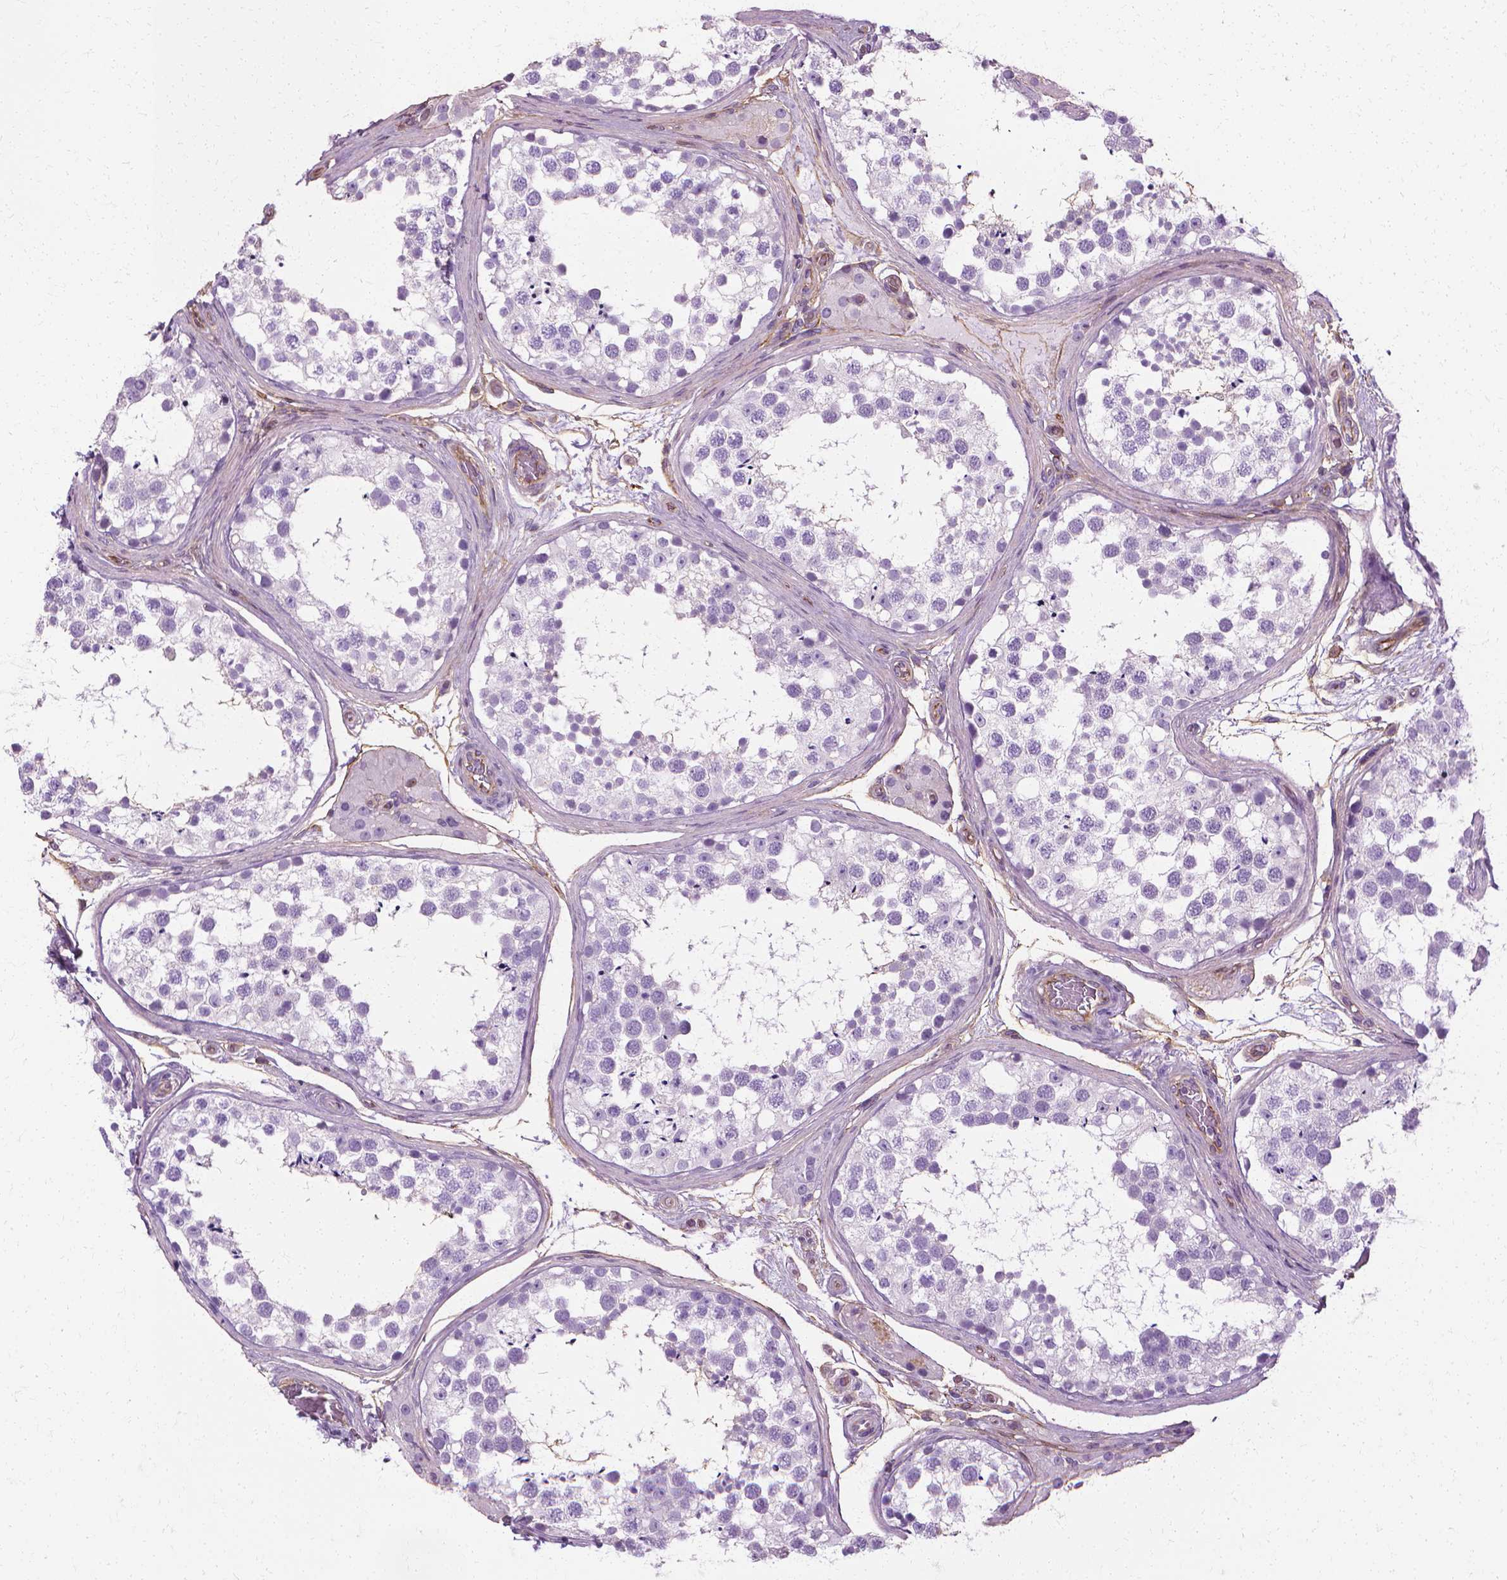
{"staining": {"intensity": "moderate", "quantity": "<25%", "location": "cytoplasmic/membranous"}, "tissue": "testis", "cell_type": "Cells in seminiferous ducts", "image_type": "normal", "snomed": [{"axis": "morphology", "description": "Normal tissue, NOS"}, {"axis": "morphology", "description": "Seminoma, NOS"}, {"axis": "topography", "description": "Testis"}], "caption": "An image showing moderate cytoplasmic/membranous staining in approximately <25% of cells in seminiferous ducts in normal testis, as visualized by brown immunohistochemical staining.", "gene": "CFAP157", "patient": {"sex": "male", "age": 65}}